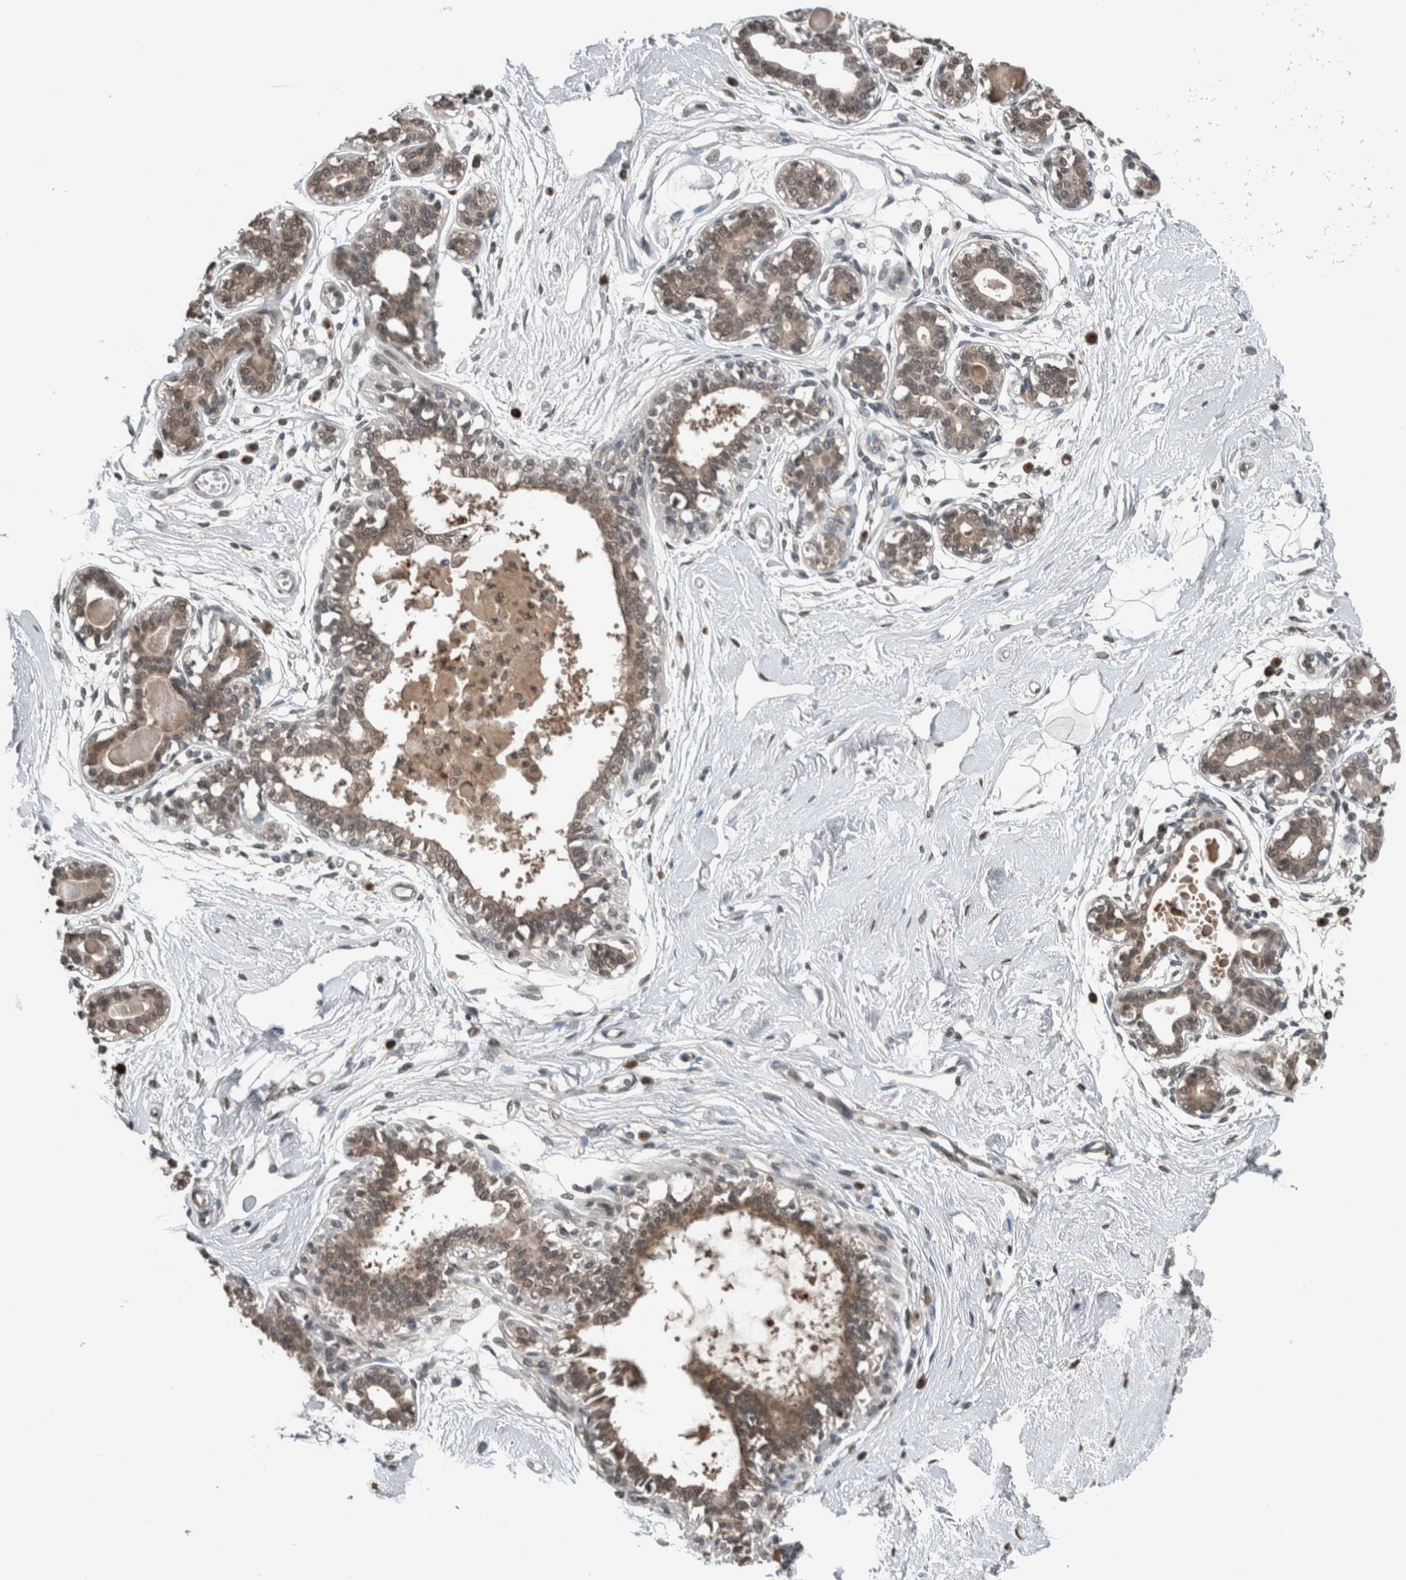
{"staining": {"intensity": "negative", "quantity": "none", "location": "none"}, "tissue": "breast", "cell_type": "Adipocytes", "image_type": "normal", "snomed": [{"axis": "morphology", "description": "Normal tissue, NOS"}, {"axis": "topography", "description": "Breast"}], "caption": "DAB immunohistochemical staining of benign human breast displays no significant staining in adipocytes.", "gene": "SPAG7", "patient": {"sex": "female", "age": 45}}